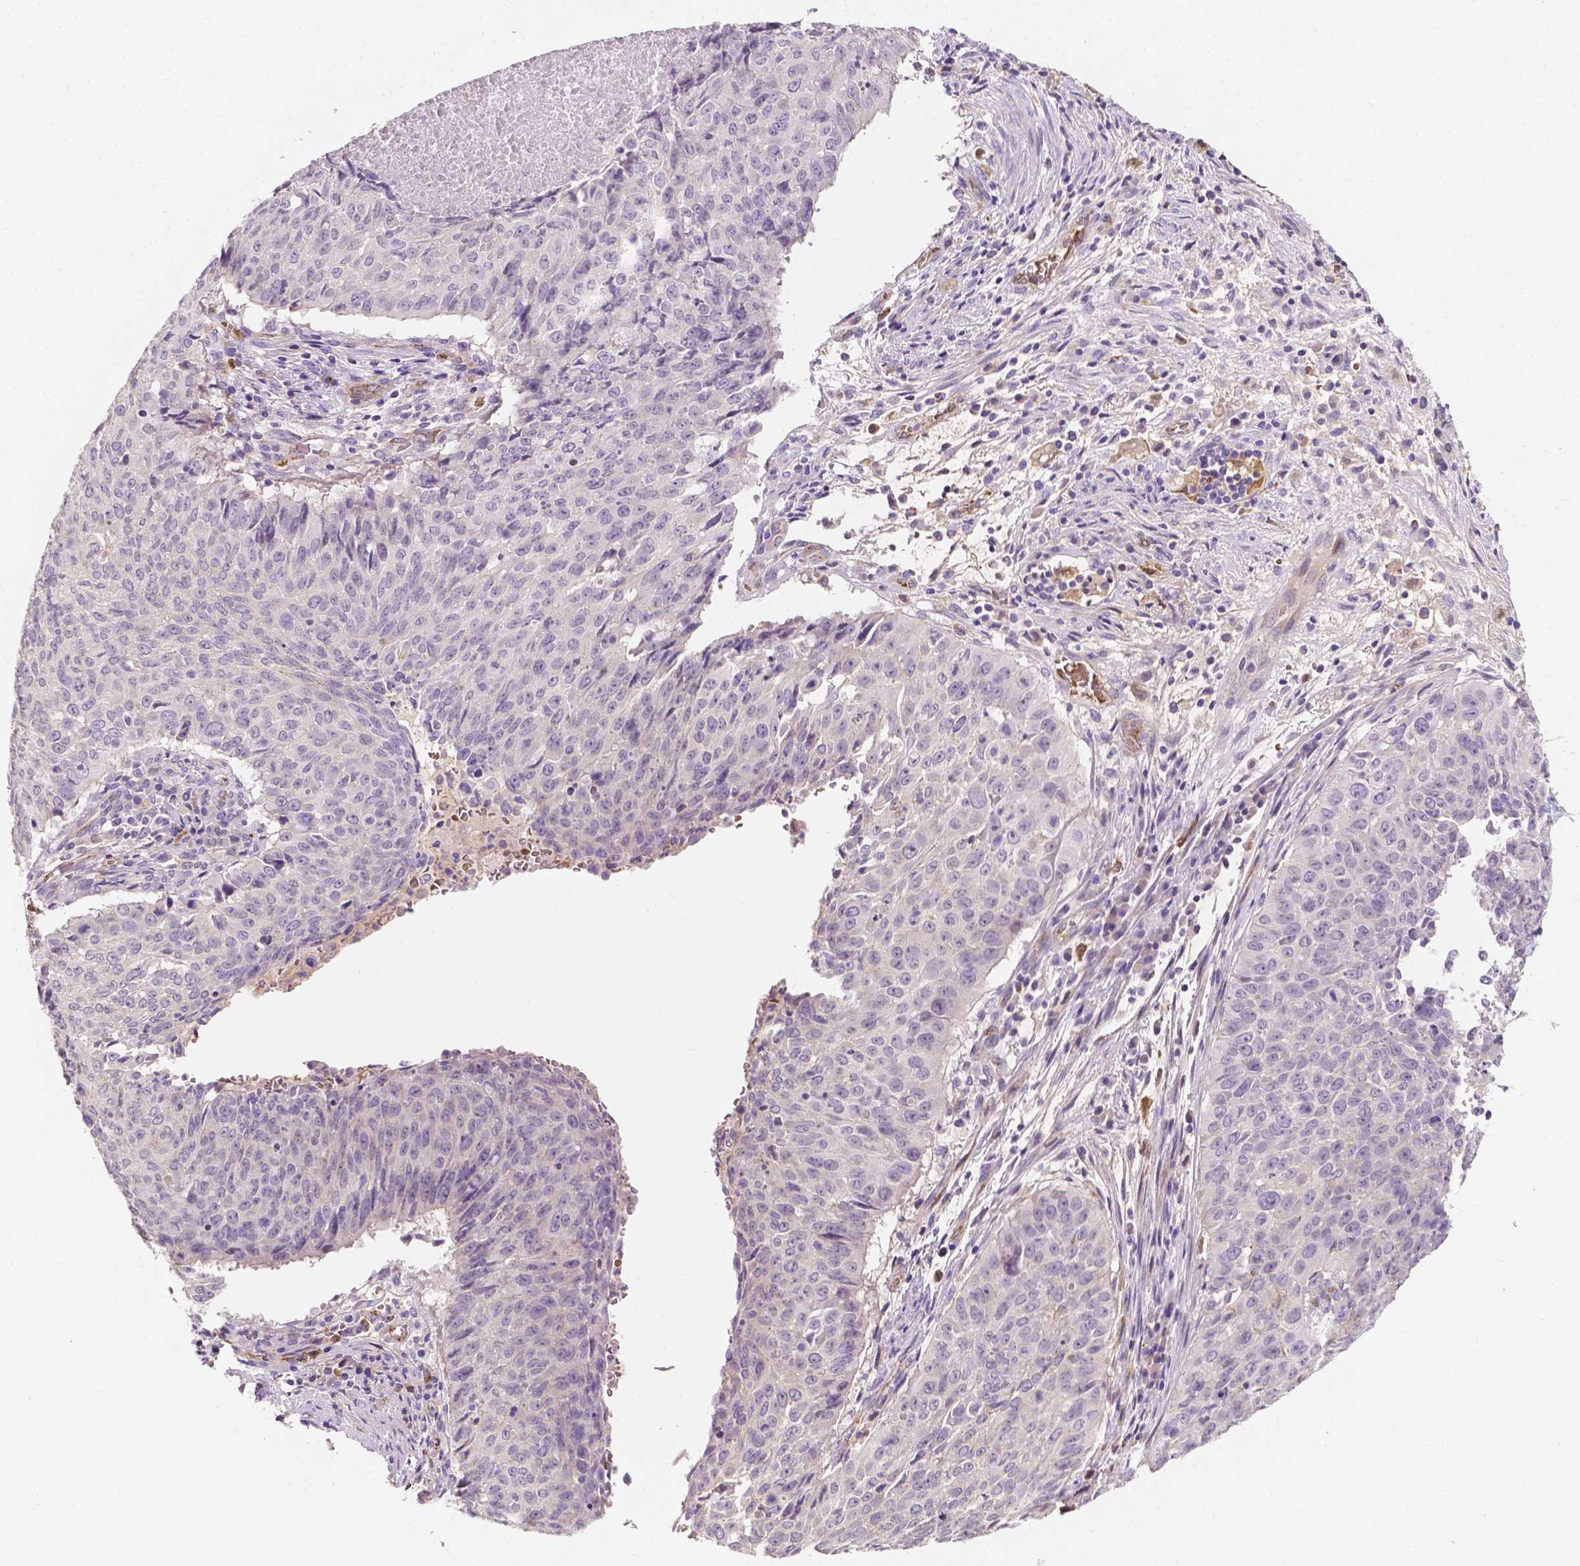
{"staining": {"intensity": "negative", "quantity": "none", "location": "none"}, "tissue": "lung cancer", "cell_type": "Tumor cells", "image_type": "cancer", "snomed": [{"axis": "morphology", "description": "Normal tissue, NOS"}, {"axis": "morphology", "description": "Squamous cell carcinoma, NOS"}, {"axis": "topography", "description": "Bronchus"}, {"axis": "topography", "description": "Lung"}], "caption": "Lung cancer (squamous cell carcinoma) was stained to show a protein in brown. There is no significant positivity in tumor cells.", "gene": "SLC22A4", "patient": {"sex": "male", "age": 64}}